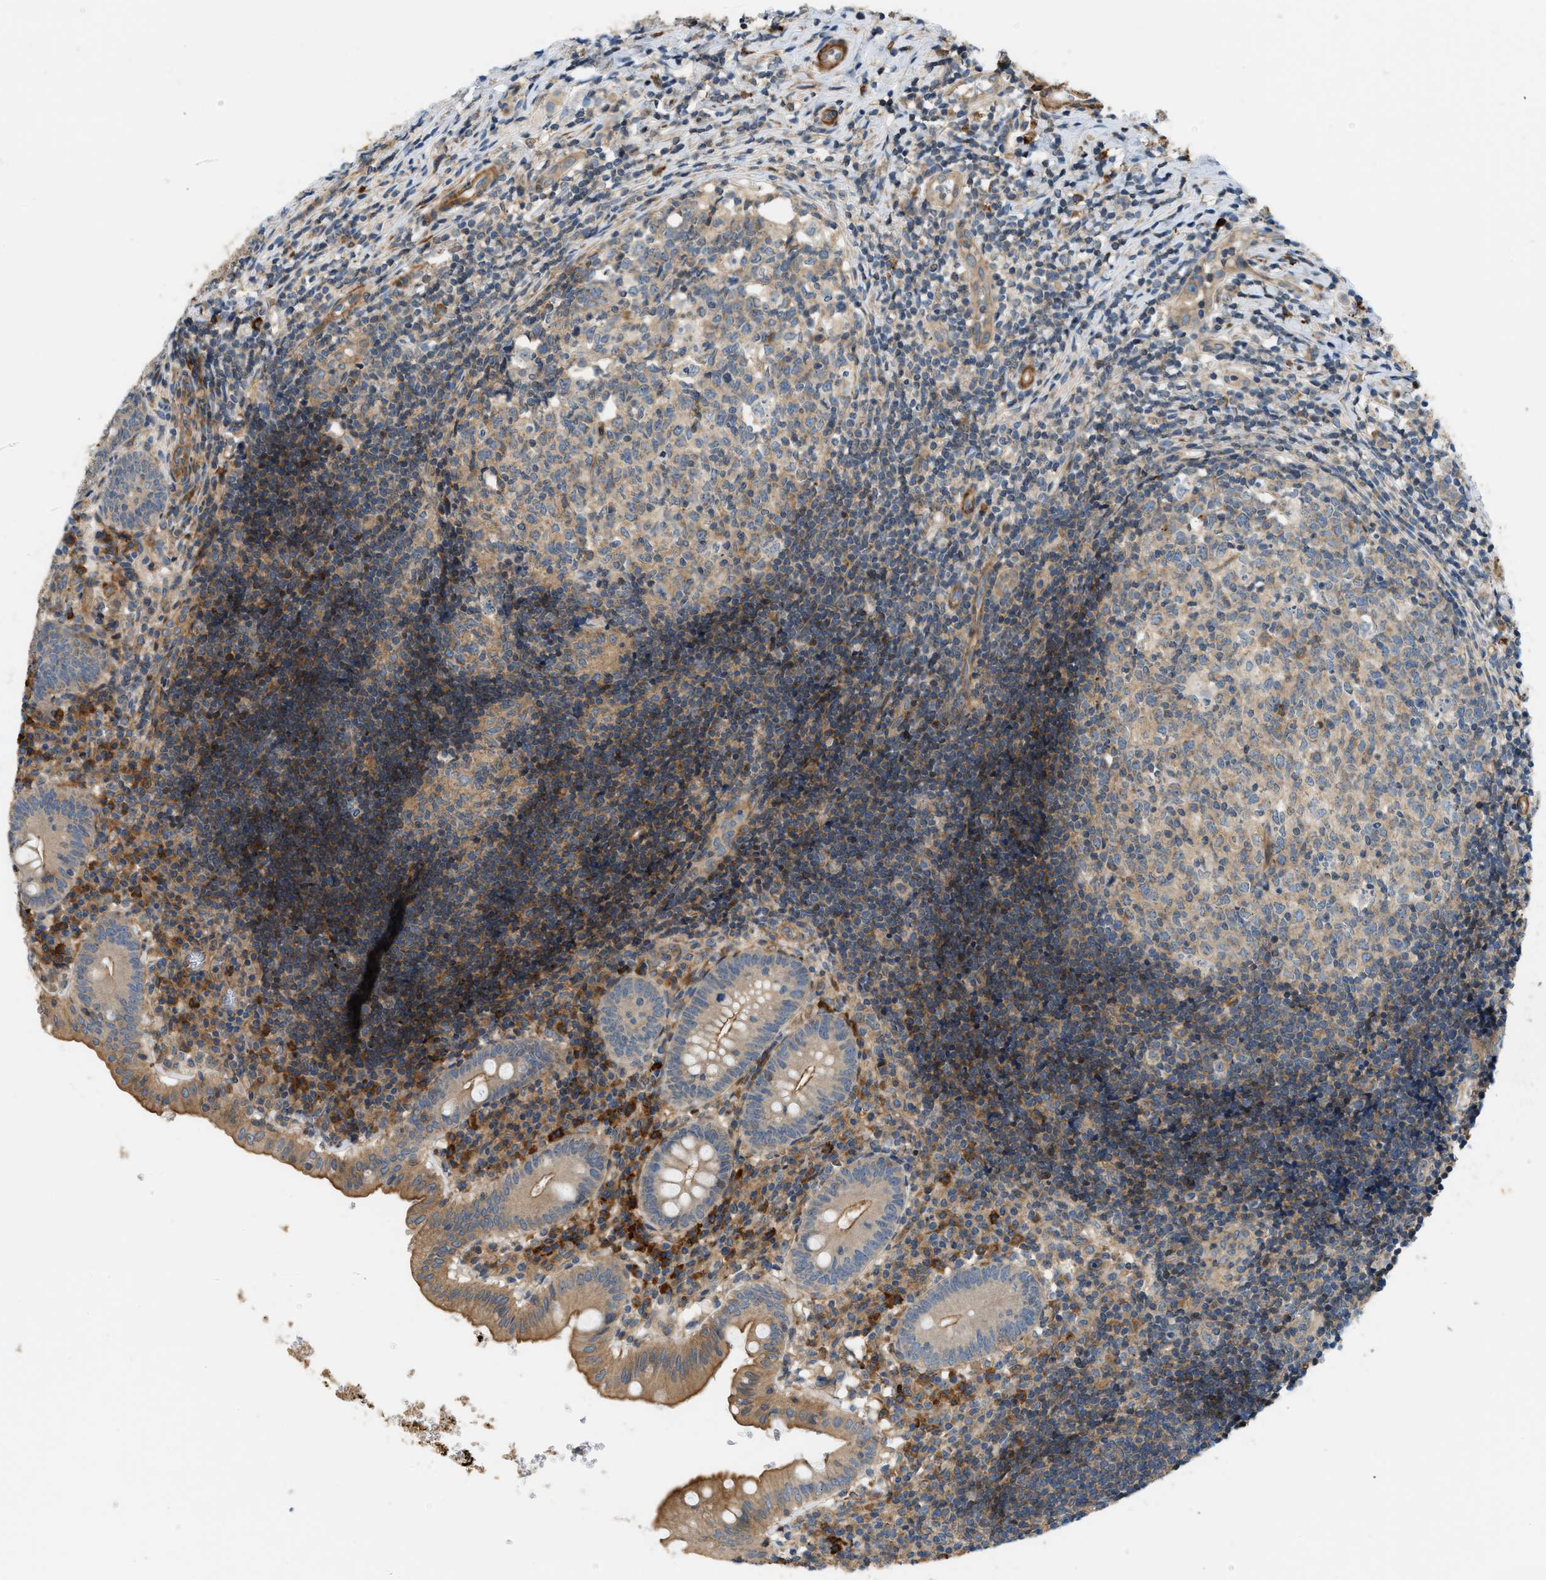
{"staining": {"intensity": "moderate", "quantity": ">75%", "location": "cytoplasmic/membranous"}, "tissue": "appendix", "cell_type": "Glandular cells", "image_type": "normal", "snomed": [{"axis": "morphology", "description": "Normal tissue, NOS"}, {"axis": "topography", "description": "Appendix"}], "caption": "Immunohistochemical staining of normal human appendix exhibits medium levels of moderate cytoplasmic/membranous staining in about >75% of glandular cells.", "gene": "BTN3A2", "patient": {"sex": "male", "age": 8}}